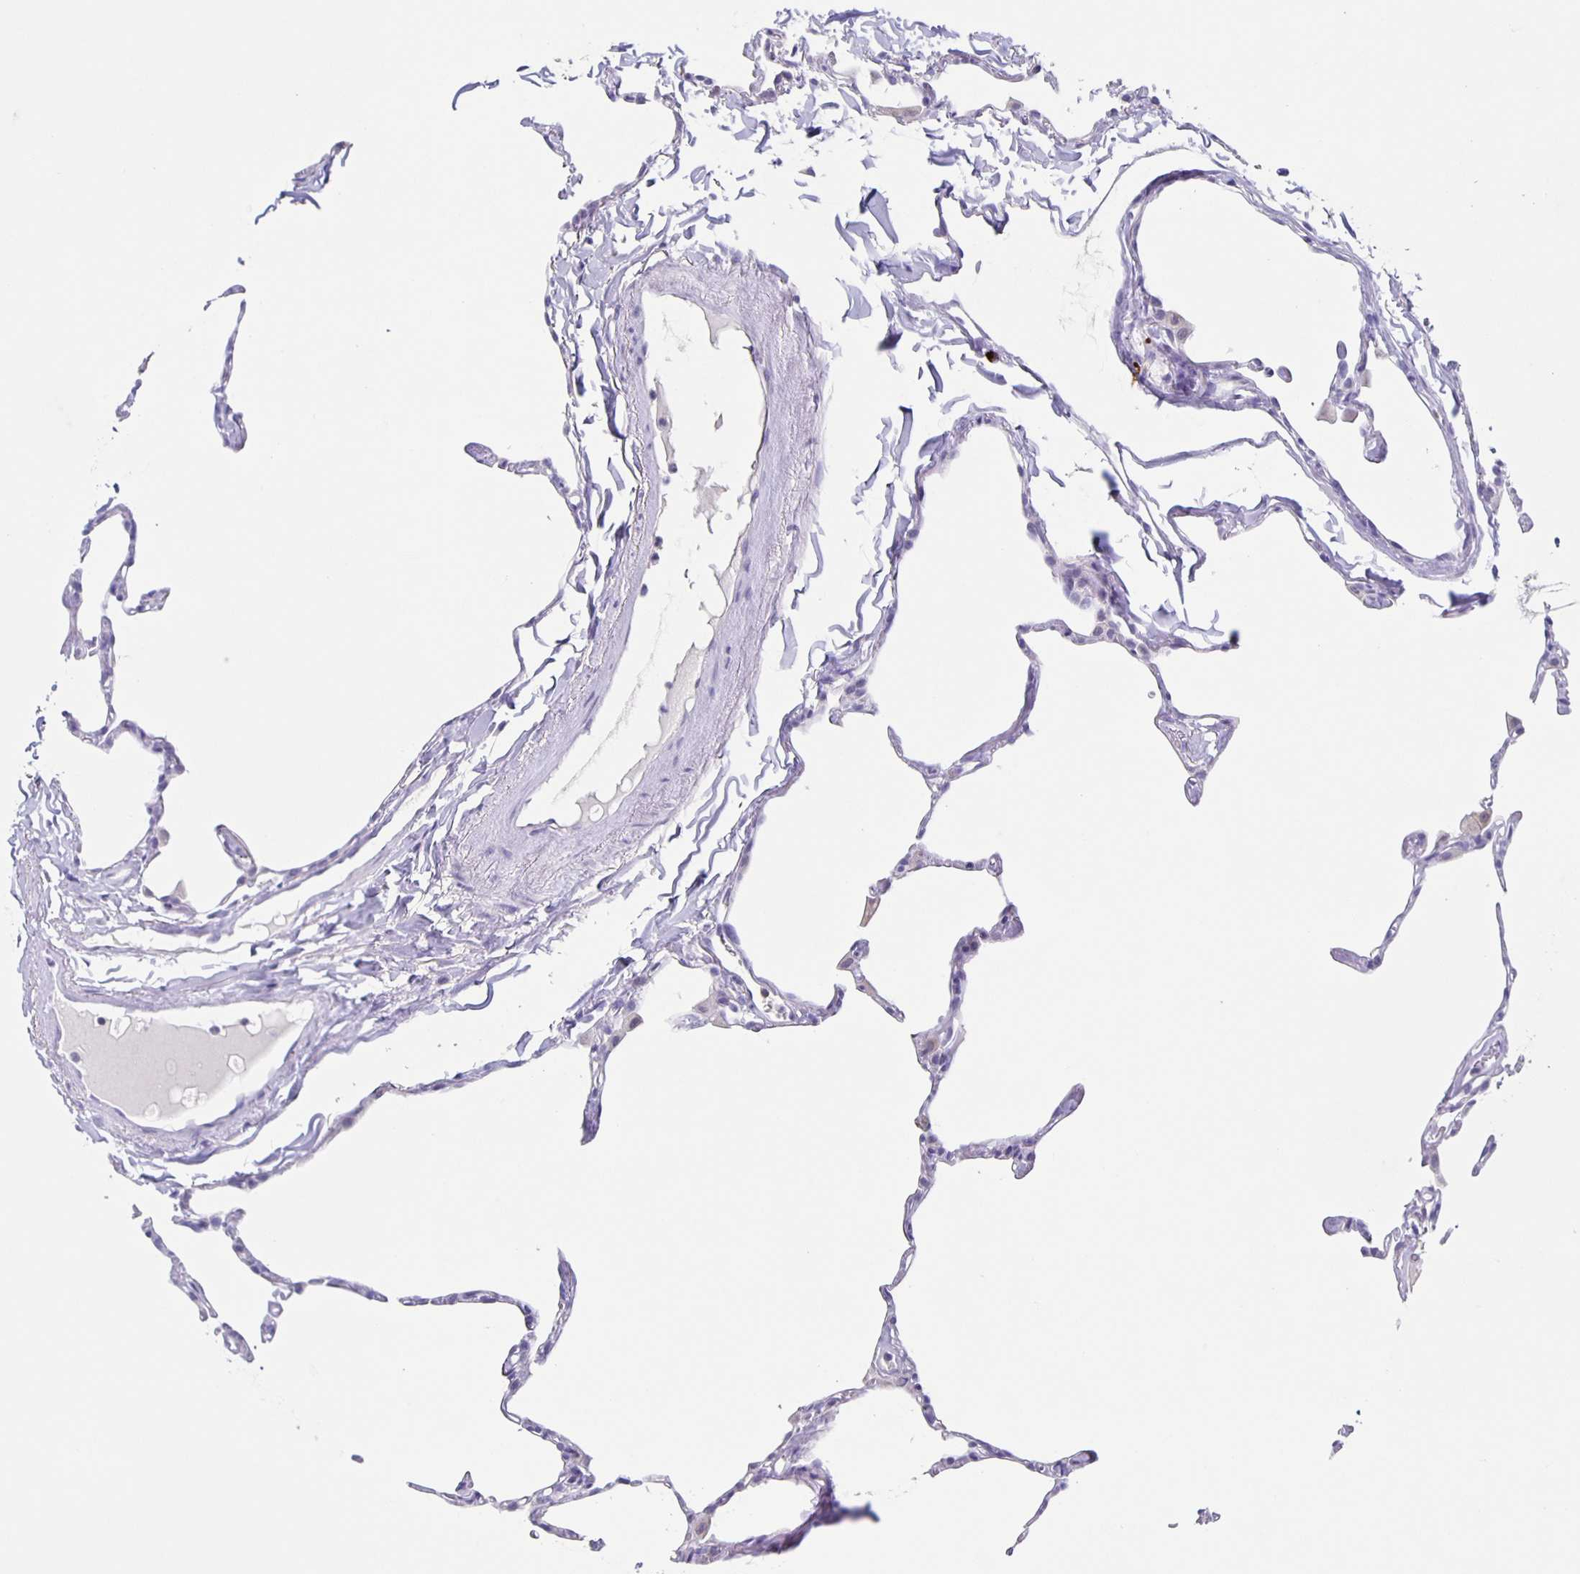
{"staining": {"intensity": "negative", "quantity": "none", "location": "none"}, "tissue": "lung", "cell_type": "Alveolar cells", "image_type": "normal", "snomed": [{"axis": "morphology", "description": "Normal tissue, NOS"}, {"axis": "topography", "description": "Lung"}], "caption": "An immunohistochemistry (IHC) image of normal lung is shown. There is no staining in alveolar cells of lung.", "gene": "CARNS1", "patient": {"sex": "male", "age": 65}}